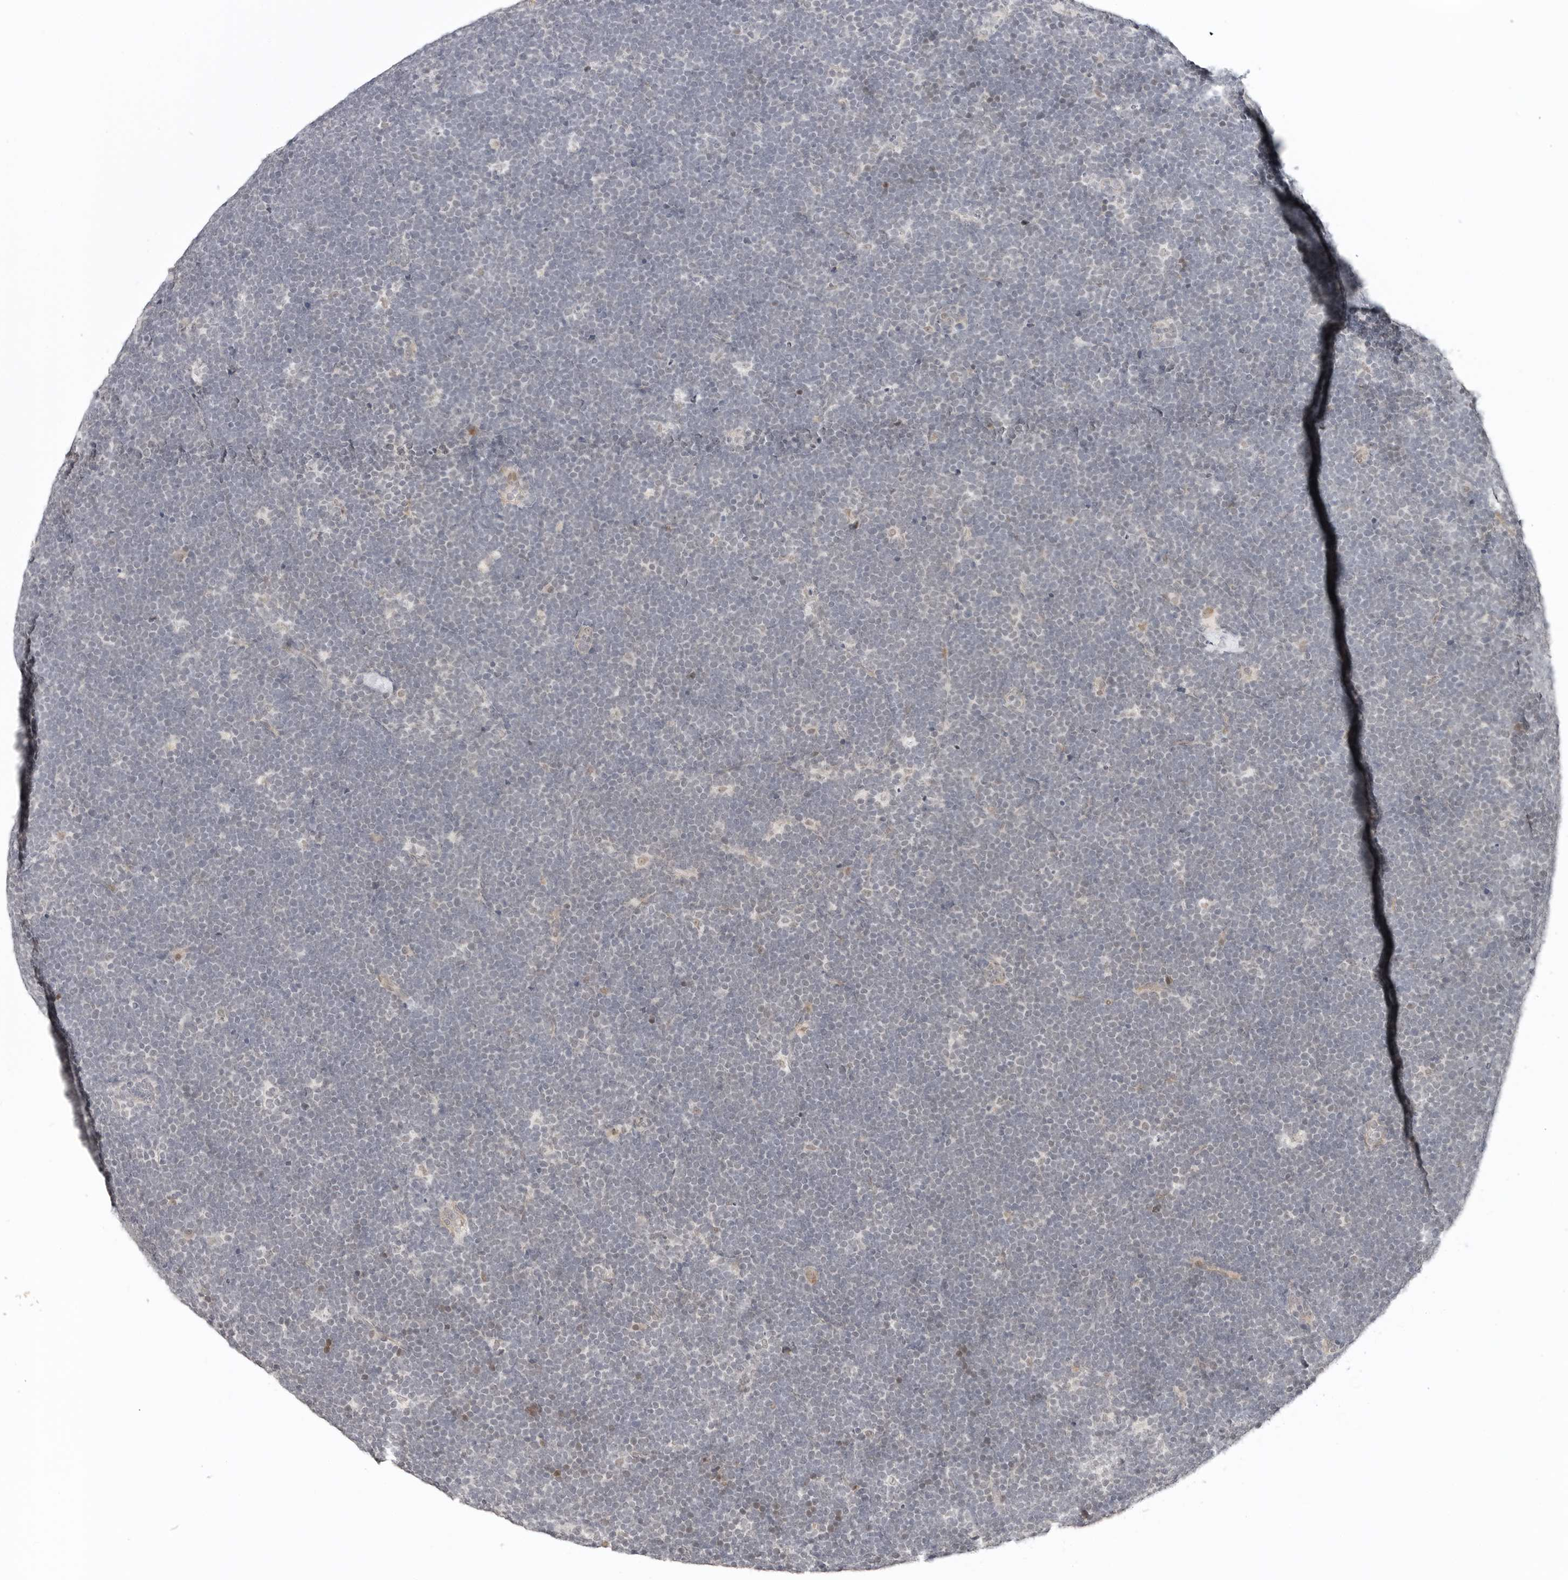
{"staining": {"intensity": "negative", "quantity": "none", "location": "none"}, "tissue": "lymphoma", "cell_type": "Tumor cells", "image_type": "cancer", "snomed": [{"axis": "morphology", "description": "Malignant lymphoma, non-Hodgkin's type, High grade"}, {"axis": "topography", "description": "Lymph node"}], "caption": "A photomicrograph of human malignant lymphoma, non-Hodgkin's type (high-grade) is negative for staining in tumor cells.", "gene": "TSEN2", "patient": {"sex": "male", "age": 13}}